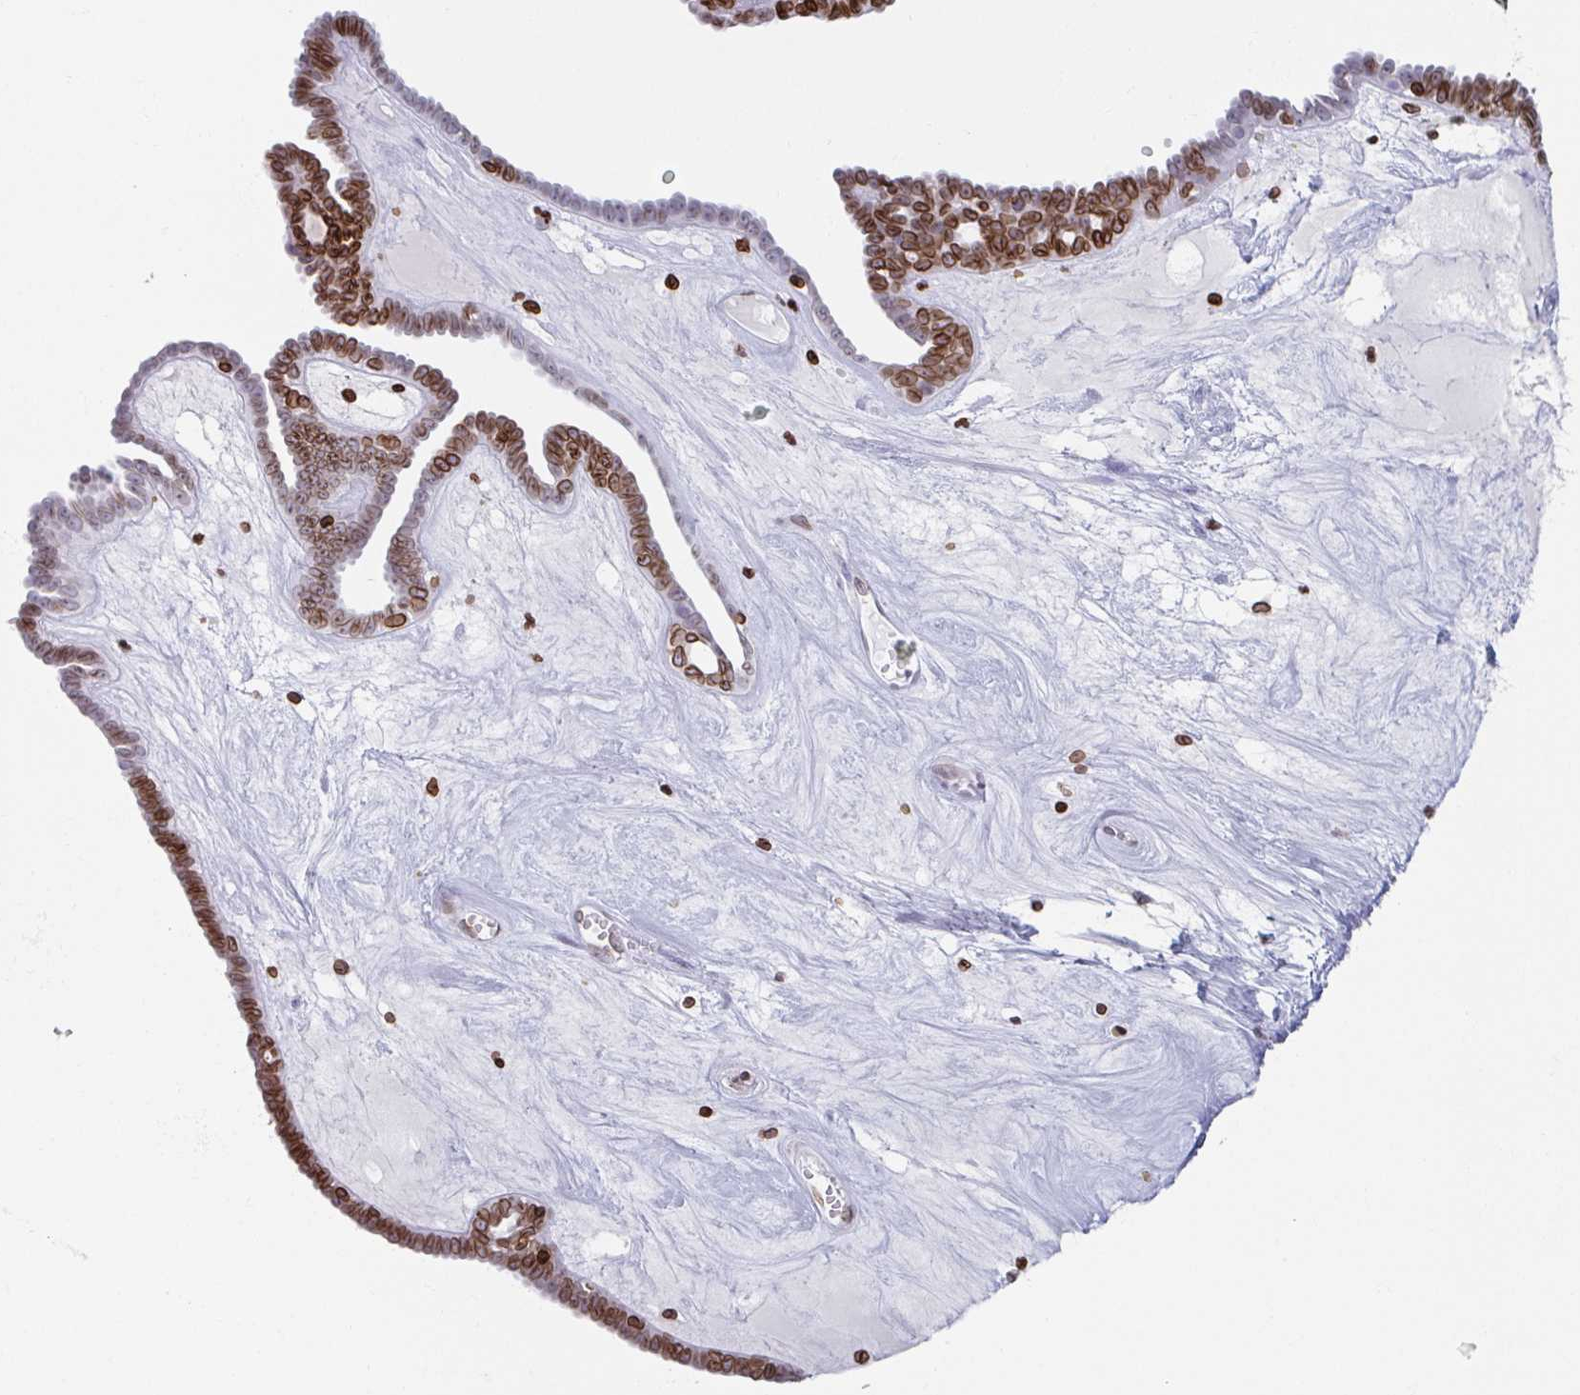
{"staining": {"intensity": "strong", "quantity": ">75%", "location": "cytoplasmic/membranous,nuclear"}, "tissue": "ovarian cancer", "cell_type": "Tumor cells", "image_type": "cancer", "snomed": [{"axis": "morphology", "description": "Cystadenocarcinoma, serous, NOS"}, {"axis": "topography", "description": "Ovary"}], "caption": "Immunohistochemical staining of human ovarian cancer demonstrates high levels of strong cytoplasmic/membranous and nuclear protein staining in about >75% of tumor cells. (DAB IHC, brown staining for protein, blue staining for nuclei).", "gene": "BTBD7", "patient": {"sex": "female", "age": 71}}